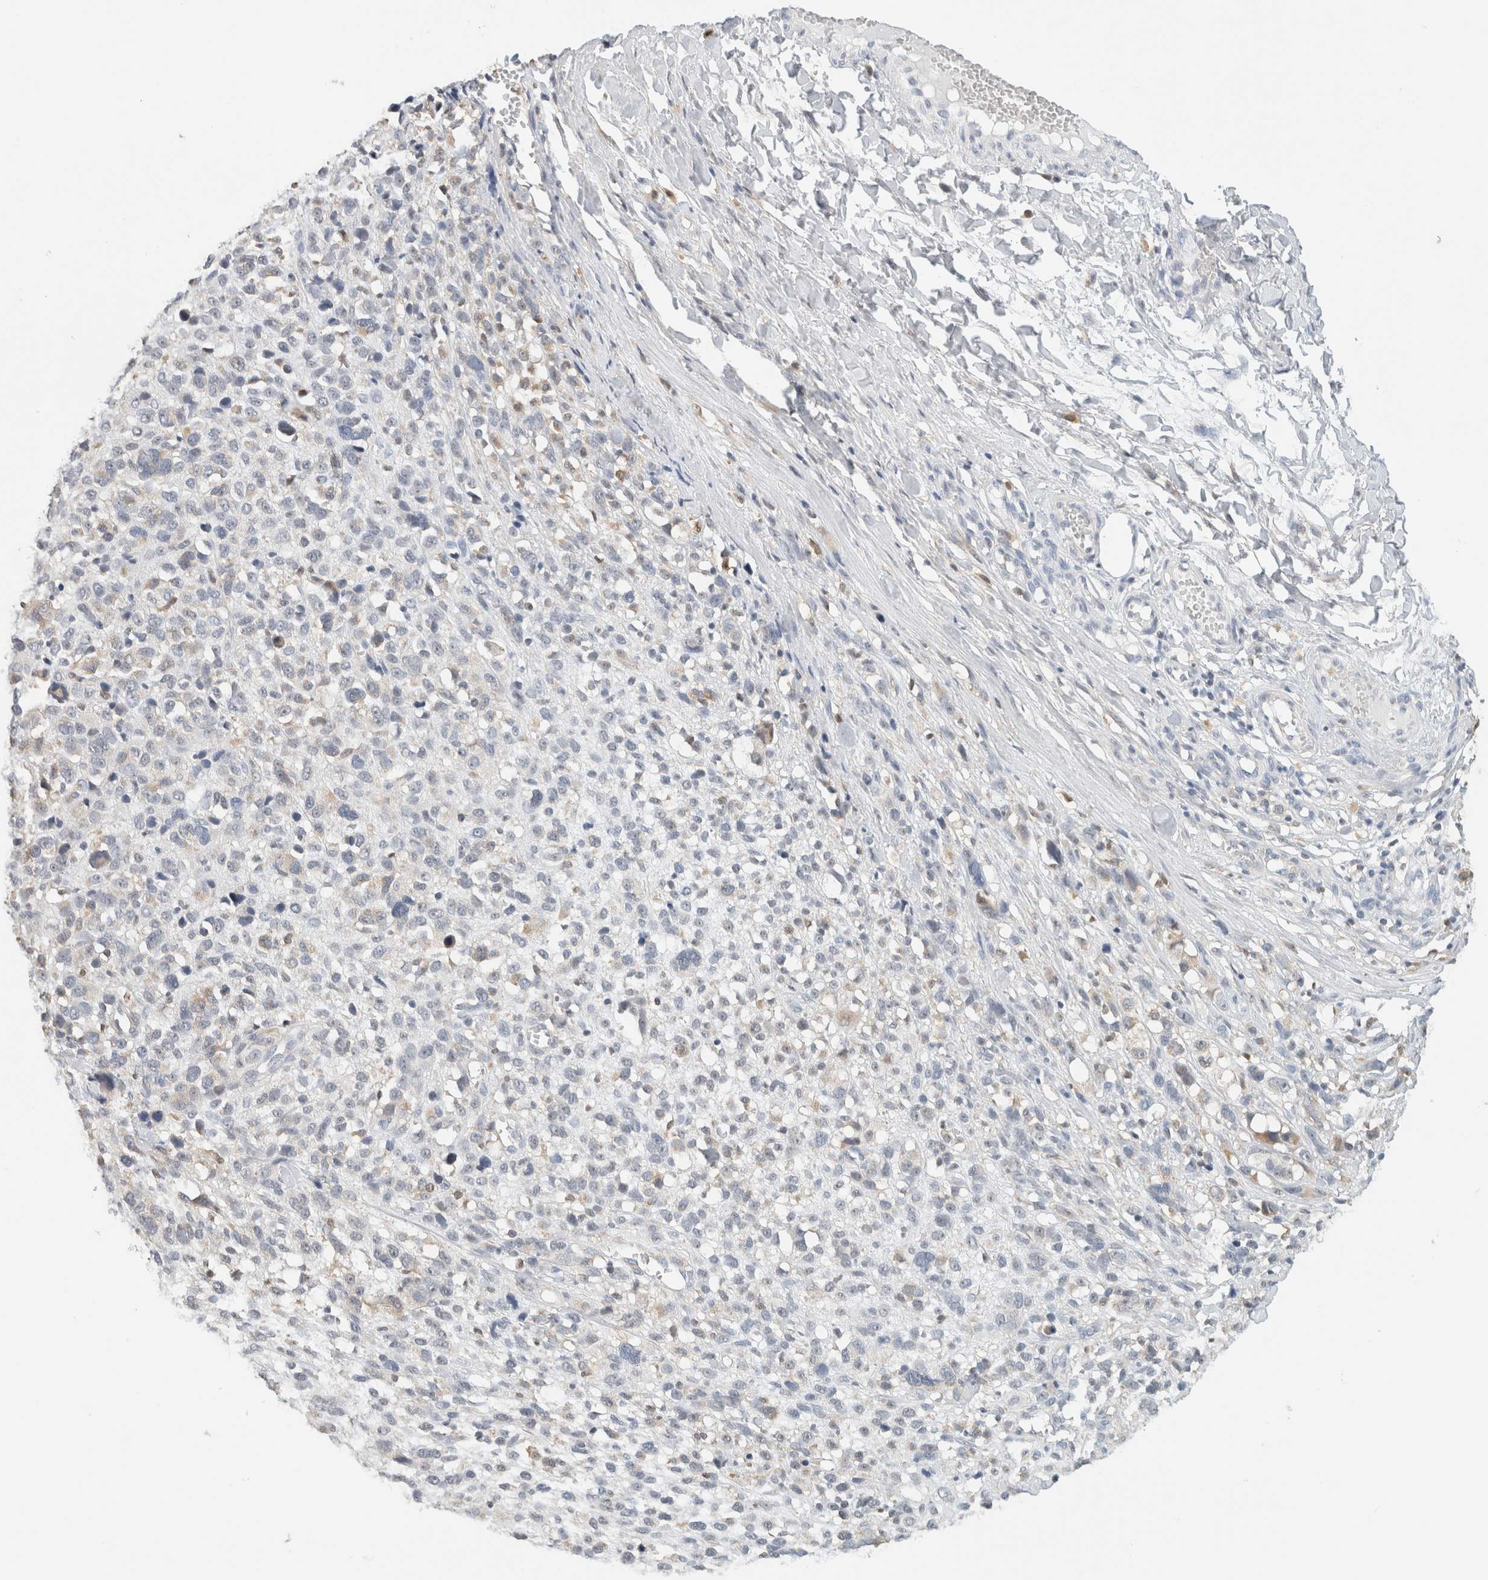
{"staining": {"intensity": "negative", "quantity": "none", "location": "none"}, "tissue": "melanoma", "cell_type": "Tumor cells", "image_type": "cancer", "snomed": [{"axis": "morphology", "description": "Malignant melanoma, NOS"}, {"axis": "topography", "description": "Skin"}], "caption": "IHC image of human melanoma stained for a protein (brown), which displays no expression in tumor cells. (Immunohistochemistry (ihc), brightfield microscopy, high magnification).", "gene": "CAPG", "patient": {"sex": "female", "age": 55}}